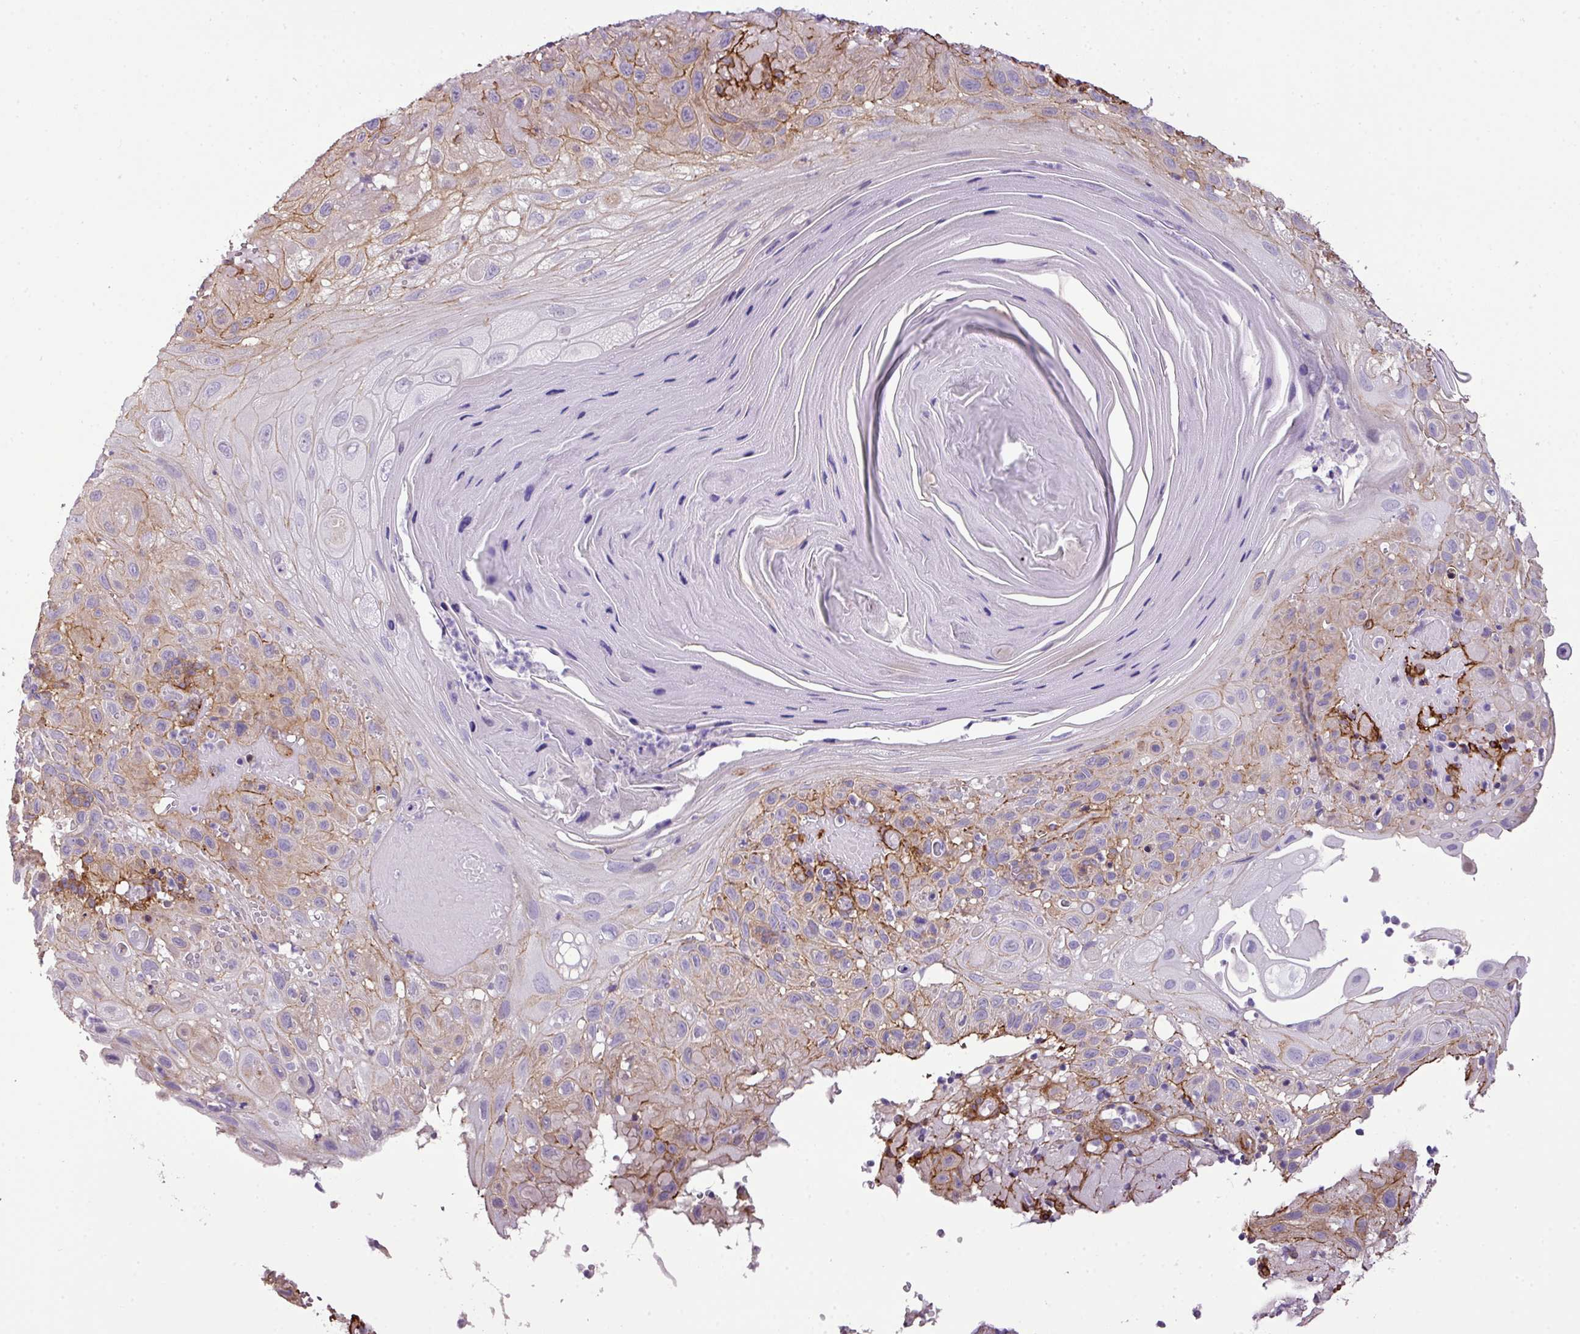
{"staining": {"intensity": "weak", "quantity": "25%-75%", "location": "cytoplasmic/membranous"}, "tissue": "skin cancer", "cell_type": "Tumor cells", "image_type": "cancer", "snomed": [{"axis": "morphology", "description": "Normal tissue, NOS"}, {"axis": "morphology", "description": "Squamous cell carcinoma, NOS"}, {"axis": "topography", "description": "Skin"}], "caption": "There is low levels of weak cytoplasmic/membranous expression in tumor cells of squamous cell carcinoma (skin), as demonstrated by immunohistochemical staining (brown color).", "gene": "PARD6G", "patient": {"sex": "female", "age": 96}}